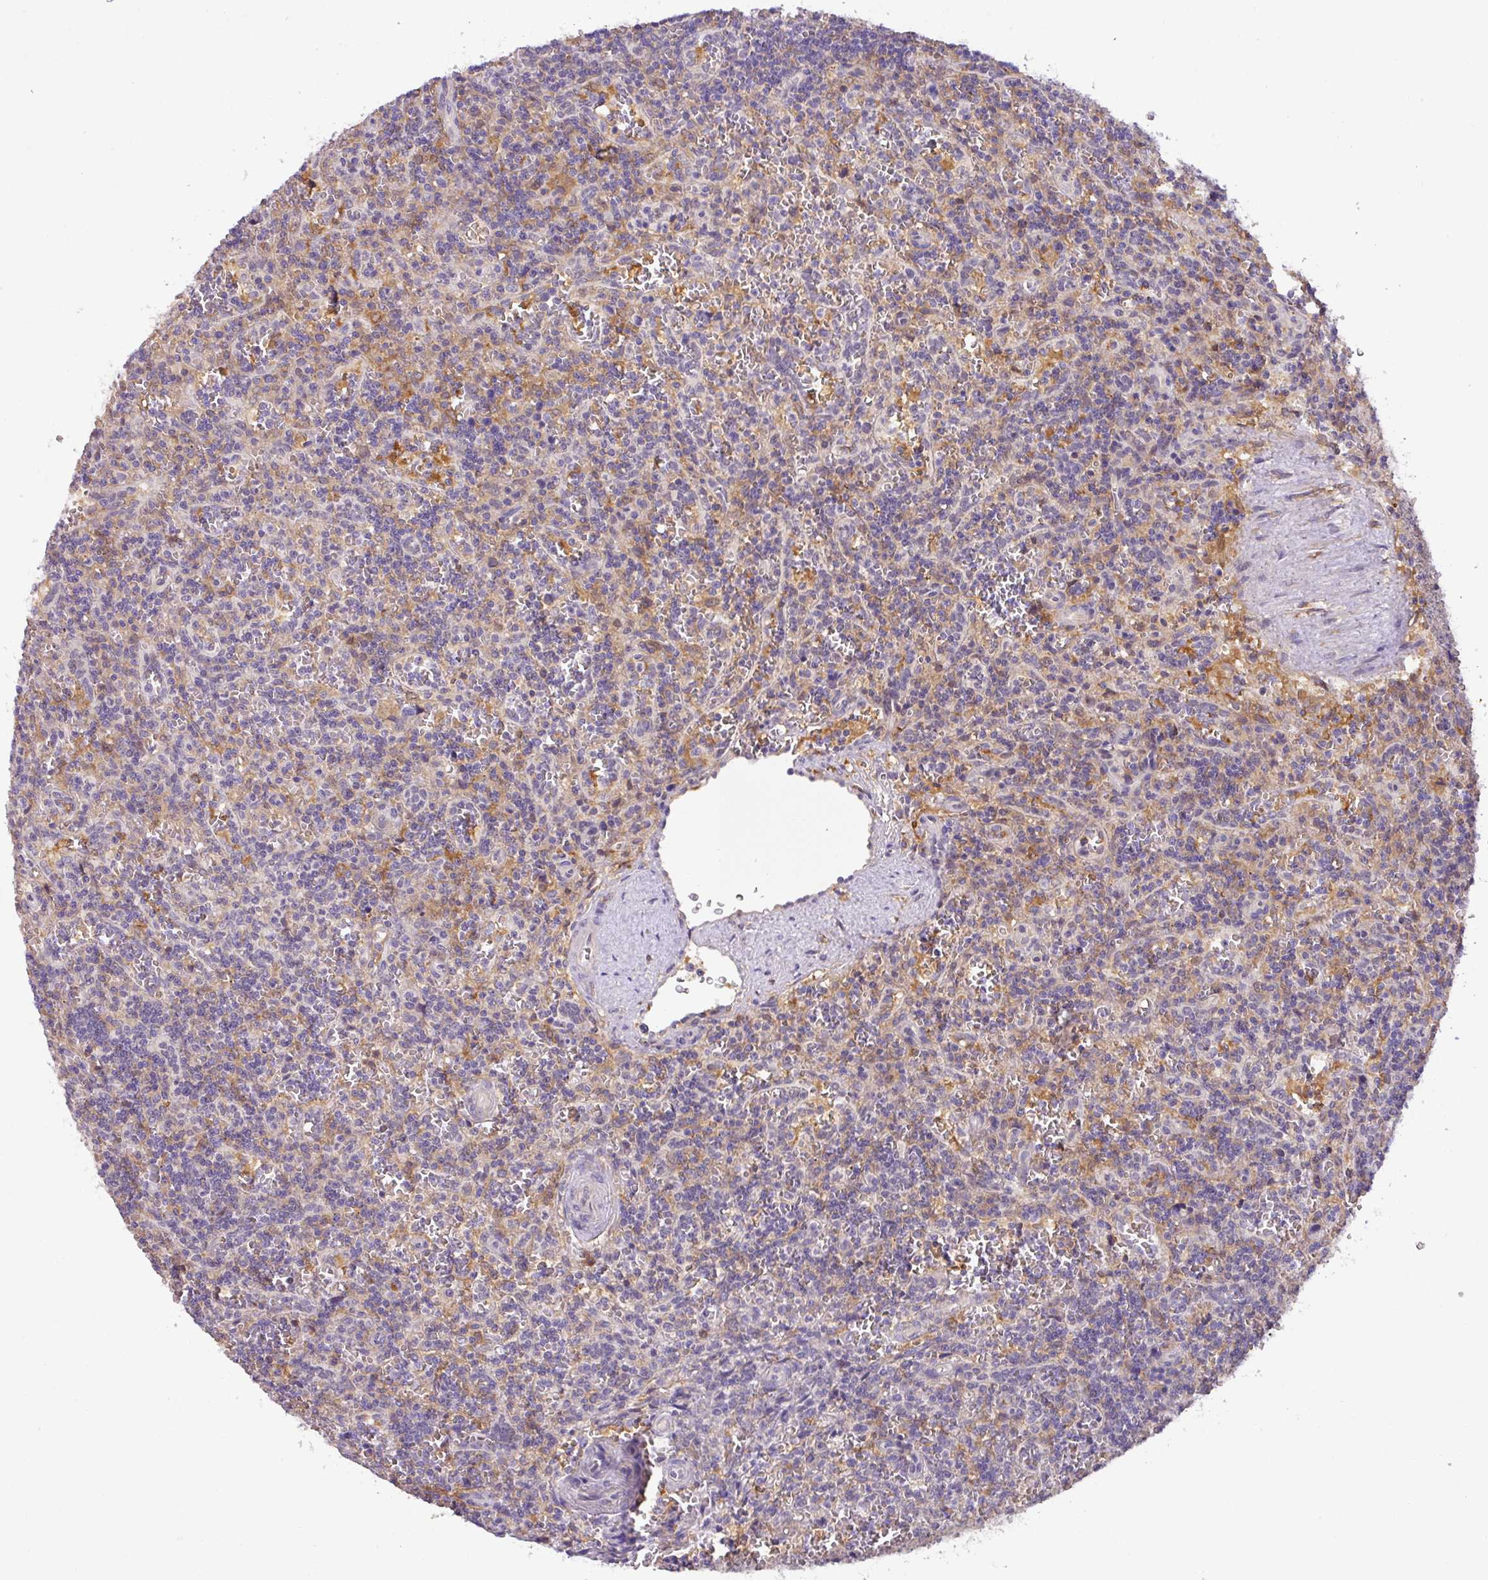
{"staining": {"intensity": "negative", "quantity": "none", "location": "none"}, "tissue": "lymphoma", "cell_type": "Tumor cells", "image_type": "cancer", "snomed": [{"axis": "morphology", "description": "Malignant lymphoma, non-Hodgkin's type, Low grade"}, {"axis": "topography", "description": "Spleen"}], "caption": "High power microscopy image of an immunohistochemistry photomicrograph of low-grade malignant lymphoma, non-Hodgkin's type, revealing no significant expression in tumor cells. (Immunohistochemistry, brightfield microscopy, high magnification).", "gene": "GCNT7", "patient": {"sex": "male", "age": 73}}